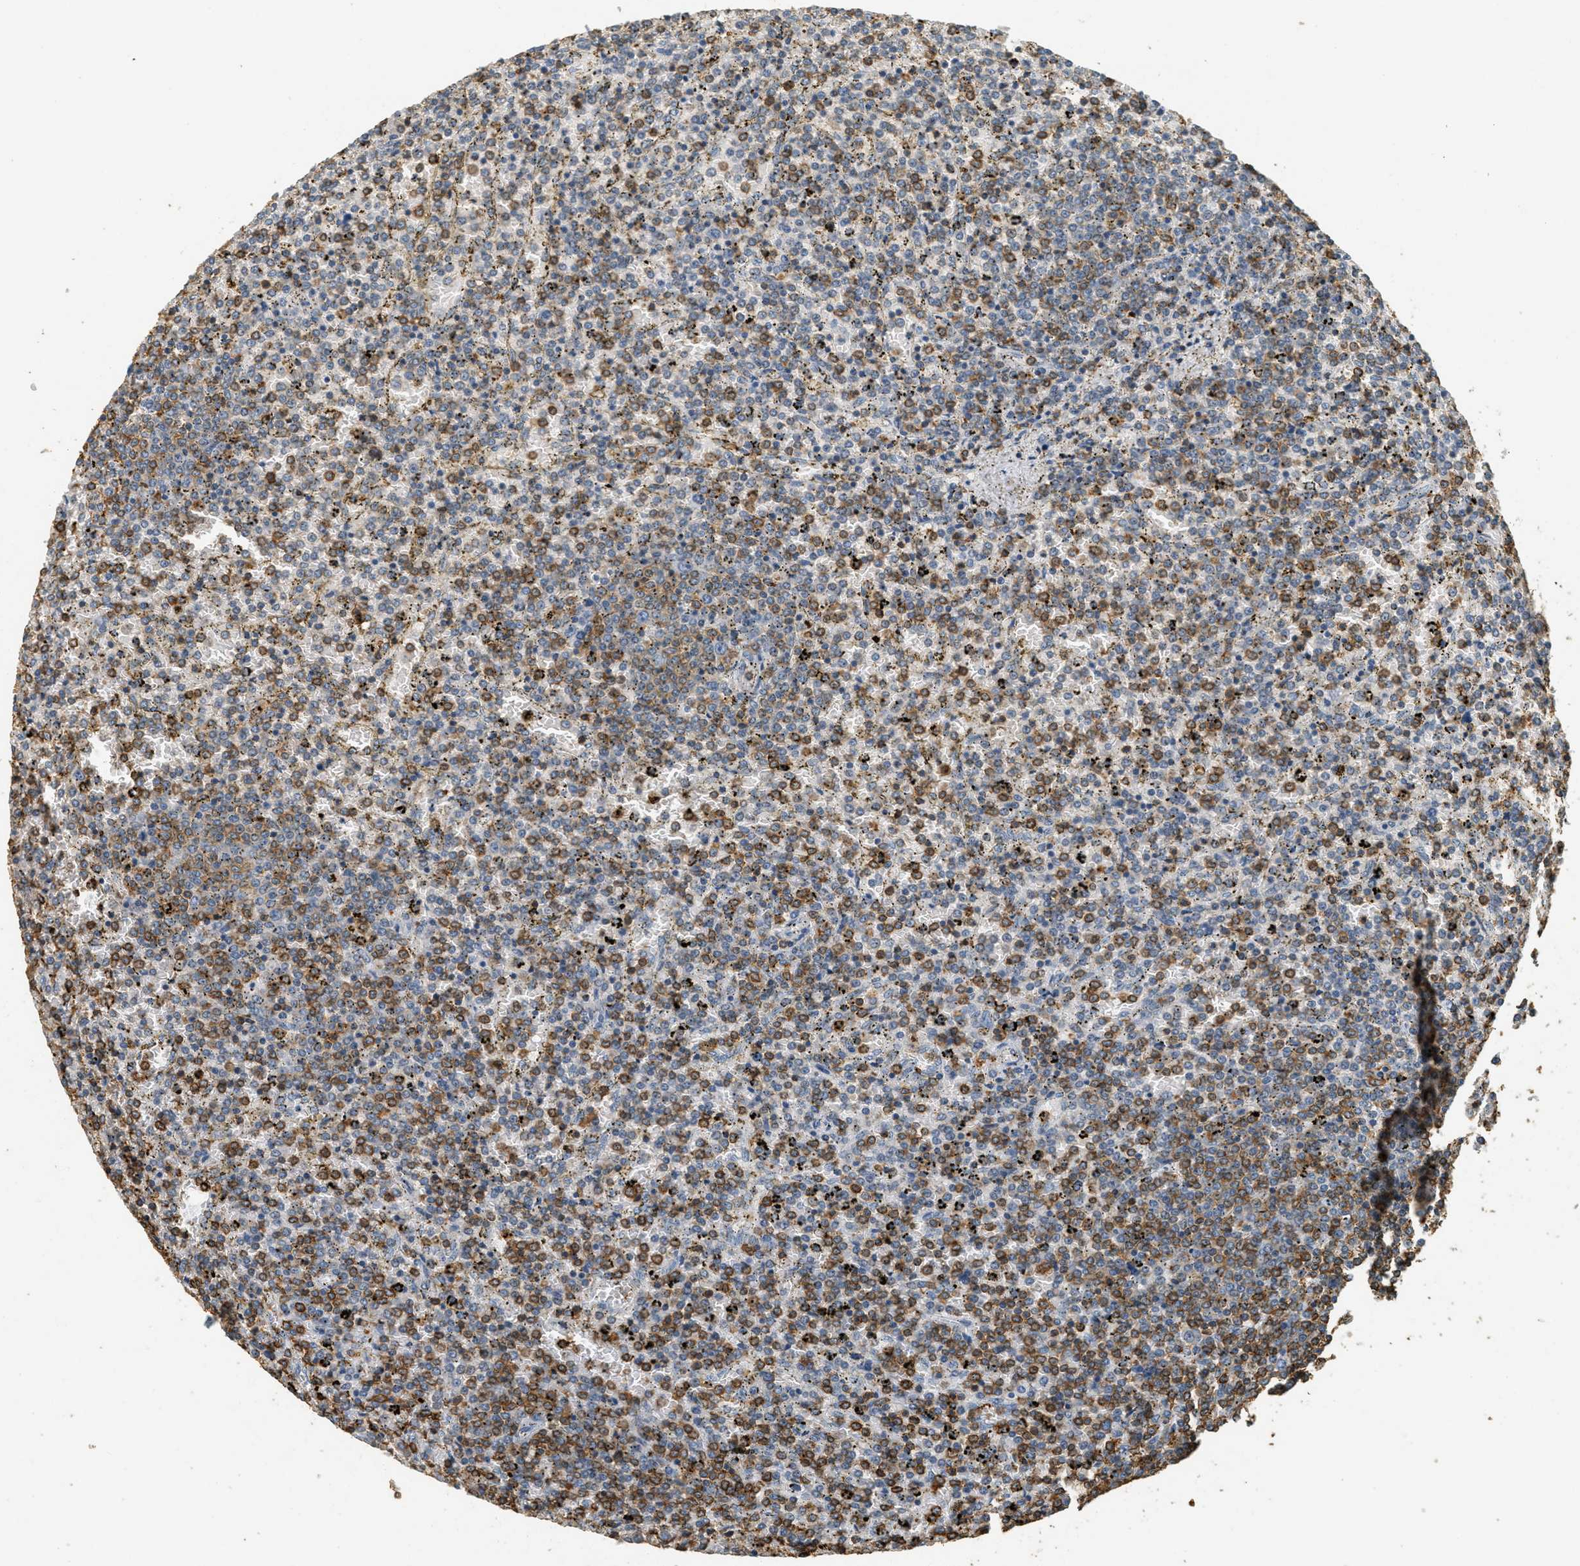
{"staining": {"intensity": "moderate", "quantity": ">75%", "location": "cytoplasmic/membranous"}, "tissue": "lymphoma", "cell_type": "Tumor cells", "image_type": "cancer", "snomed": [{"axis": "morphology", "description": "Malignant lymphoma, non-Hodgkin's type, Low grade"}, {"axis": "topography", "description": "Spleen"}], "caption": "Human lymphoma stained with a brown dye displays moderate cytoplasmic/membranous positive positivity in about >75% of tumor cells.", "gene": "LSP1", "patient": {"sex": "female", "age": 77}}